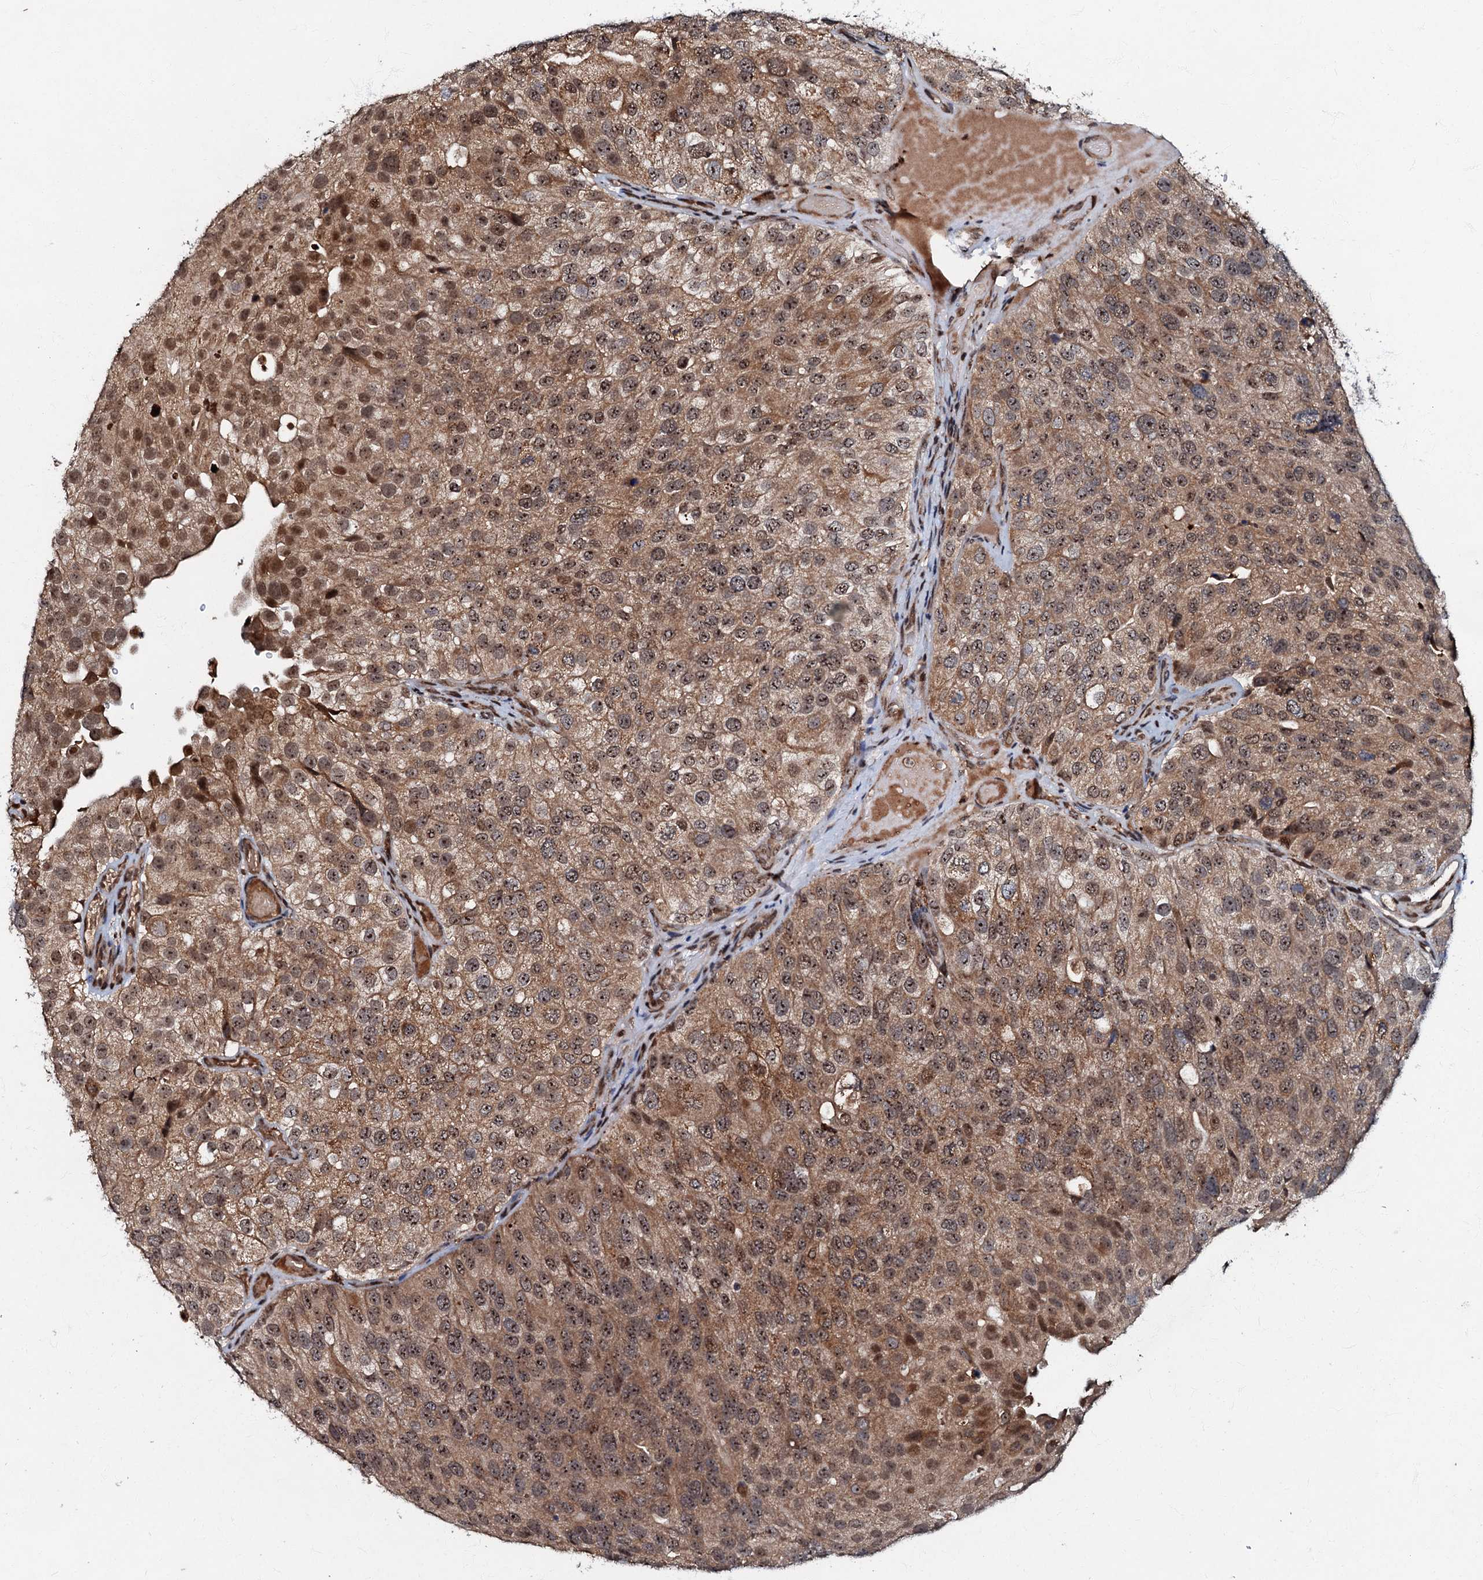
{"staining": {"intensity": "moderate", "quantity": ">75%", "location": "cytoplasmic/membranous,nuclear"}, "tissue": "urothelial cancer", "cell_type": "Tumor cells", "image_type": "cancer", "snomed": [{"axis": "morphology", "description": "Urothelial carcinoma, Low grade"}, {"axis": "topography", "description": "Urinary bladder"}], "caption": "Human urothelial cancer stained with a protein marker exhibits moderate staining in tumor cells.", "gene": "C18orf32", "patient": {"sex": "male", "age": 78}}